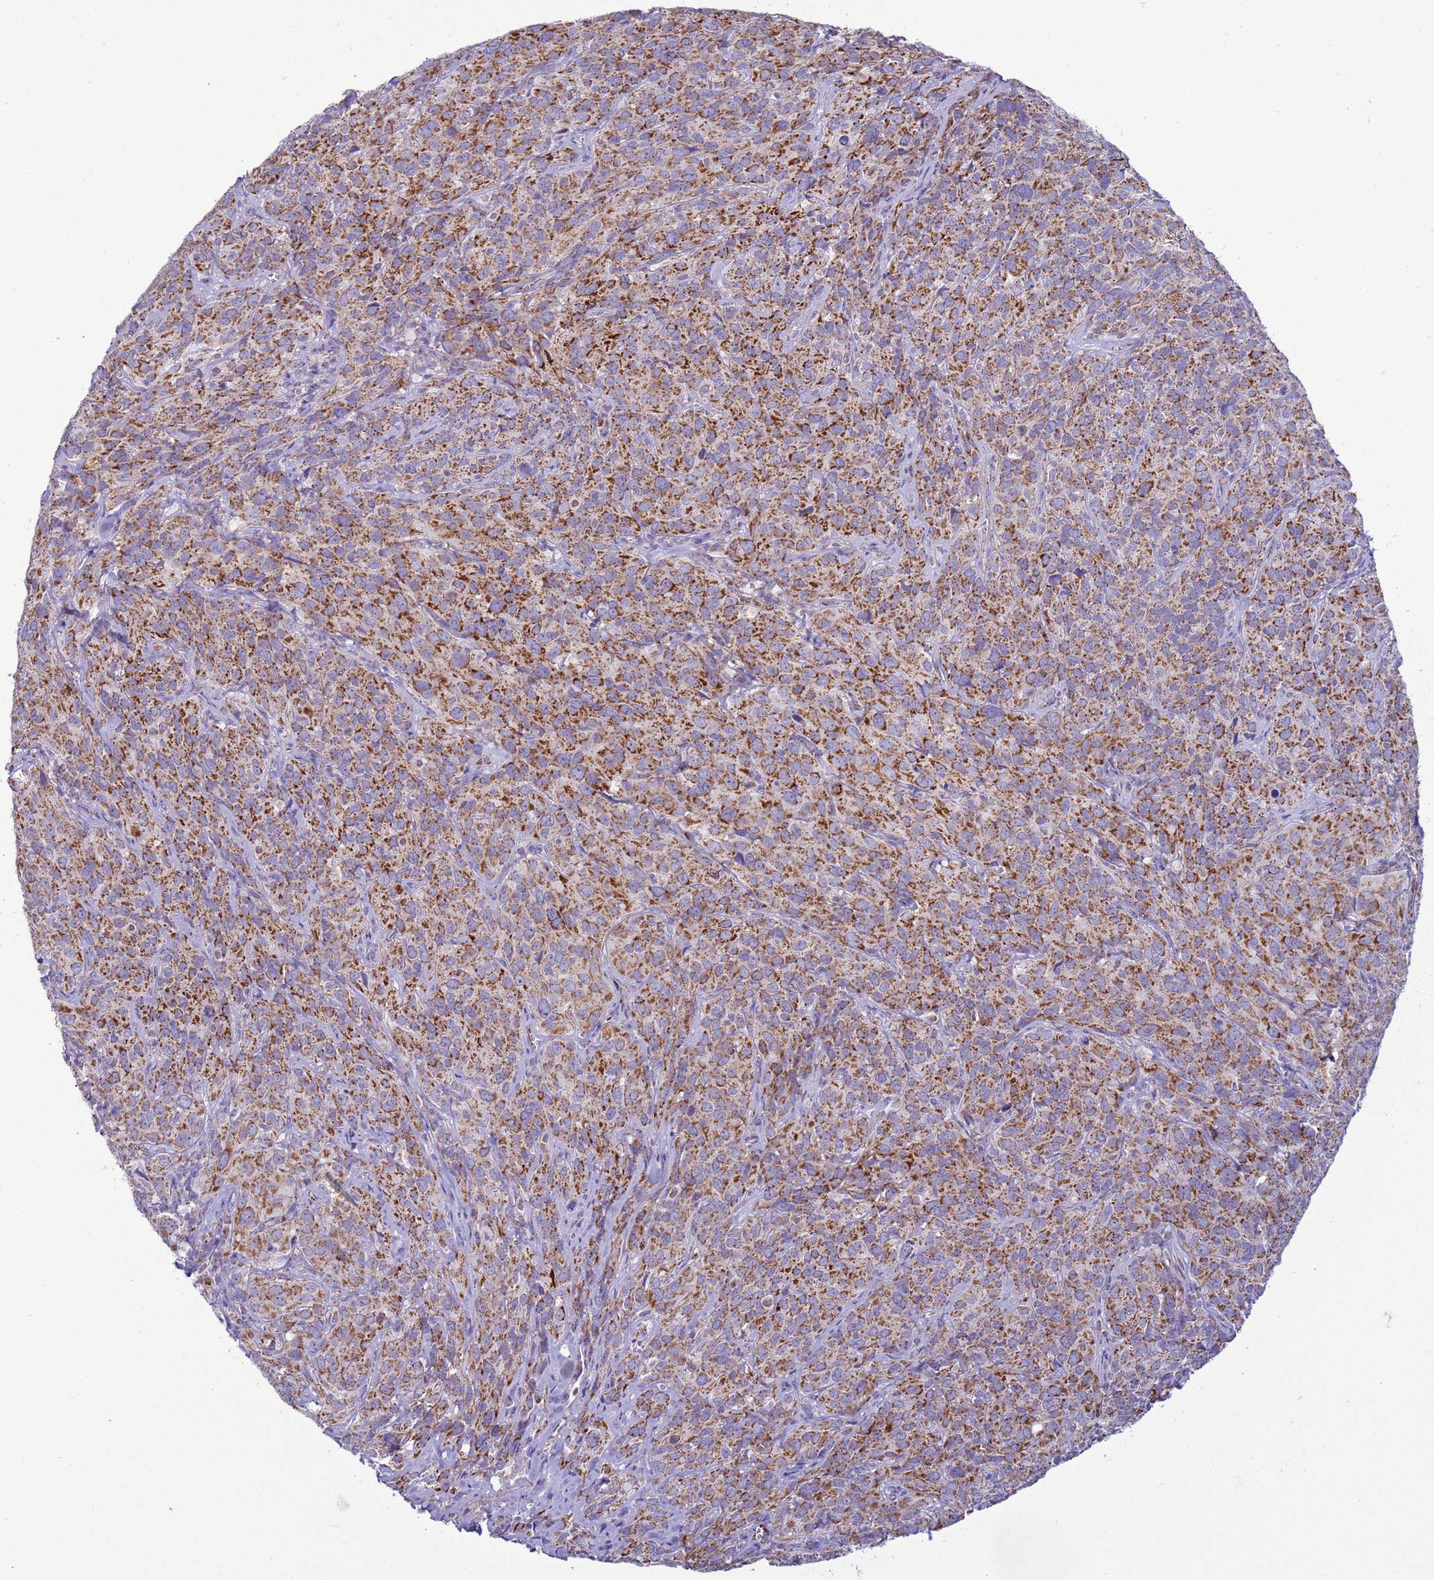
{"staining": {"intensity": "moderate", "quantity": ">75%", "location": "cytoplasmic/membranous"}, "tissue": "cervical cancer", "cell_type": "Tumor cells", "image_type": "cancer", "snomed": [{"axis": "morphology", "description": "Squamous cell carcinoma, NOS"}, {"axis": "topography", "description": "Cervix"}], "caption": "Cervical cancer stained with a protein marker demonstrates moderate staining in tumor cells.", "gene": "NCALD", "patient": {"sex": "female", "age": 51}}